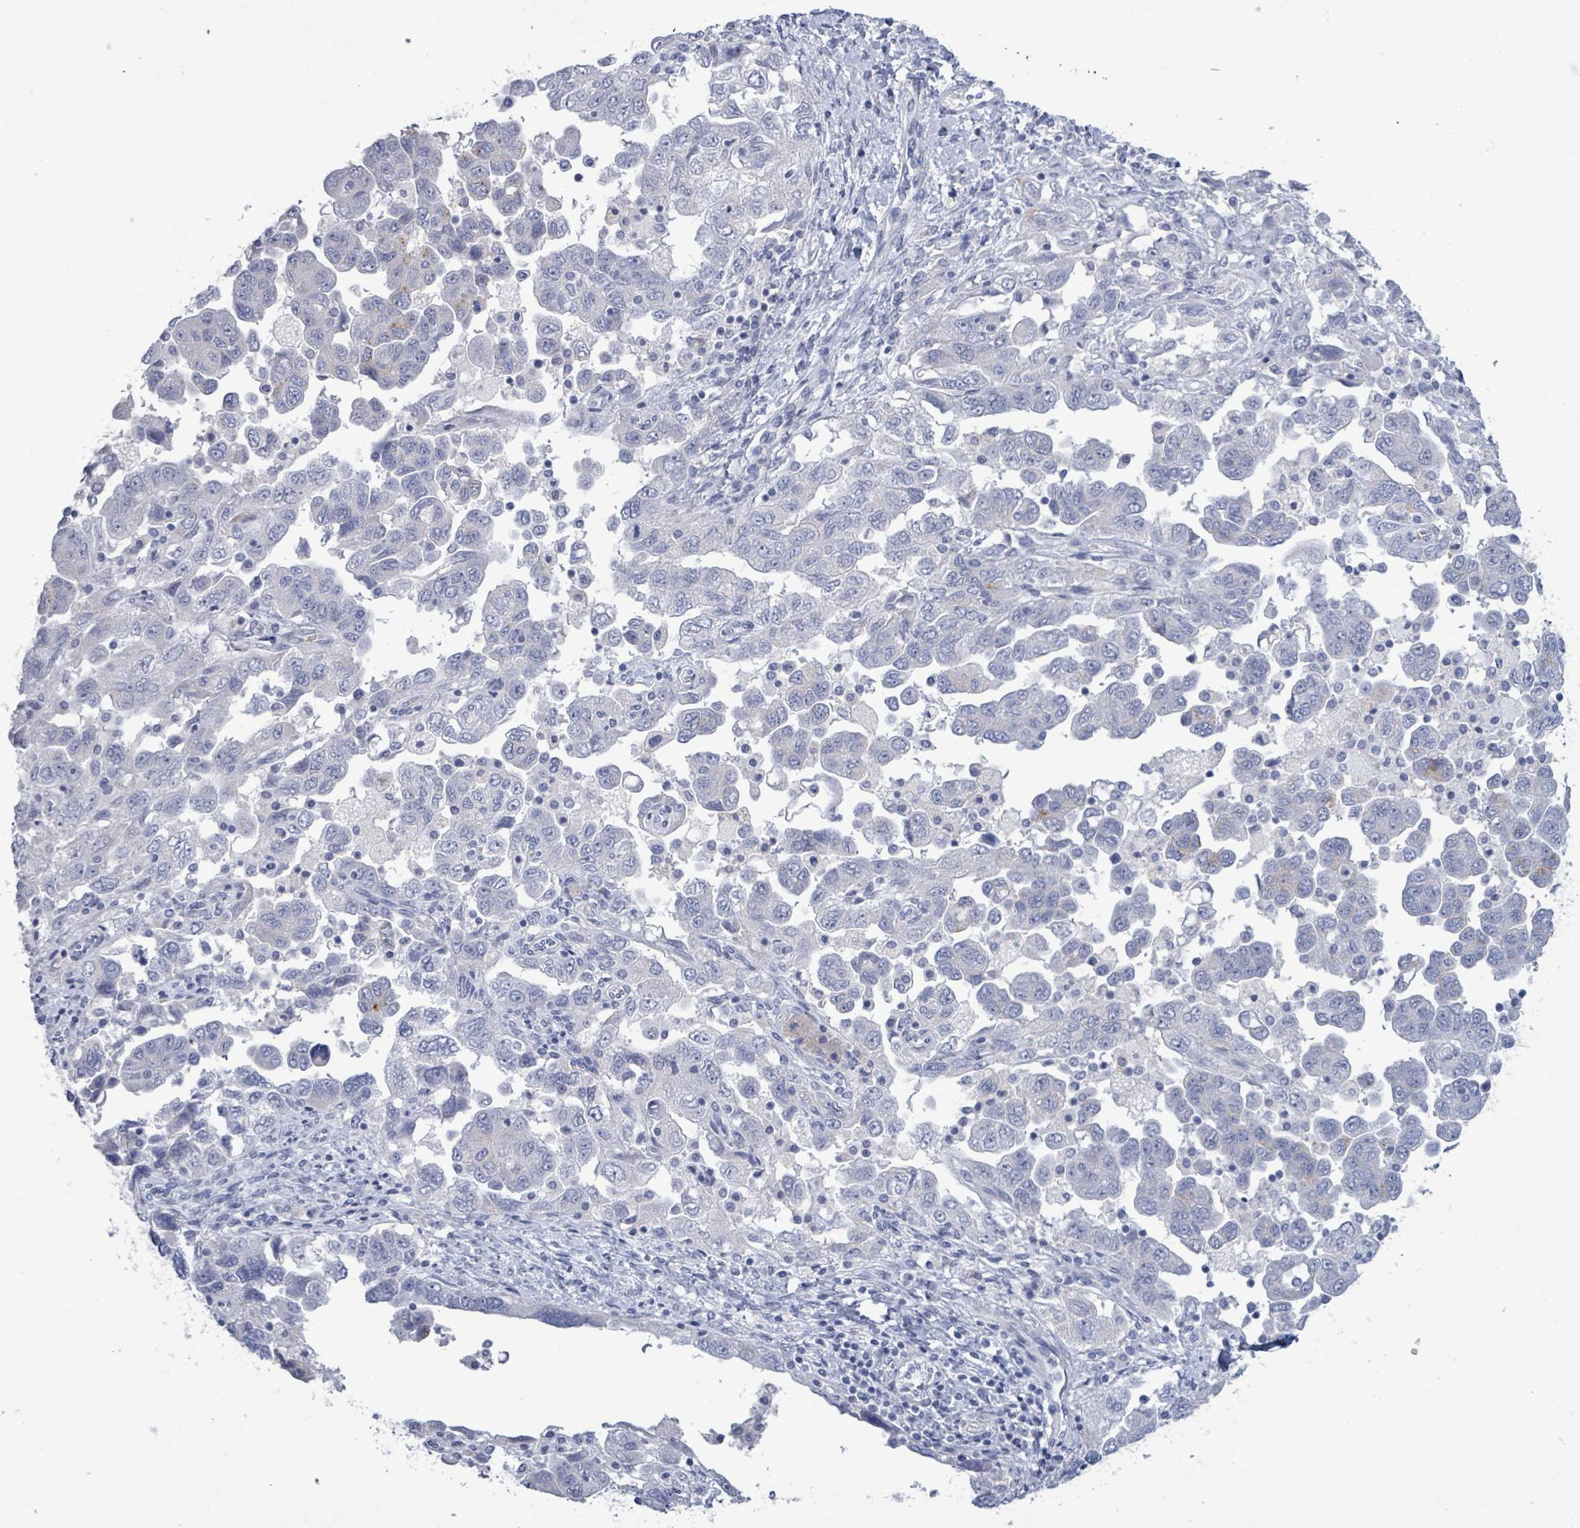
{"staining": {"intensity": "negative", "quantity": "none", "location": "none"}, "tissue": "ovarian cancer", "cell_type": "Tumor cells", "image_type": "cancer", "snomed": [{"axis": "morphology", "description": "Carcinoma, NOS"}, {"axis": "morphology", "description": "Cystadenocarcinoma, serous, NOS"}, {"axis": "topography", "description": "Ovary"}], "caption": "IHC photomicrograph of serous cystadenocarcinoma (ovarian) stained for a protein (brown), which reveals no positivity in tumor cells.", "gene": "PKLR", "patient": {"sex": "female", "age": 69}}